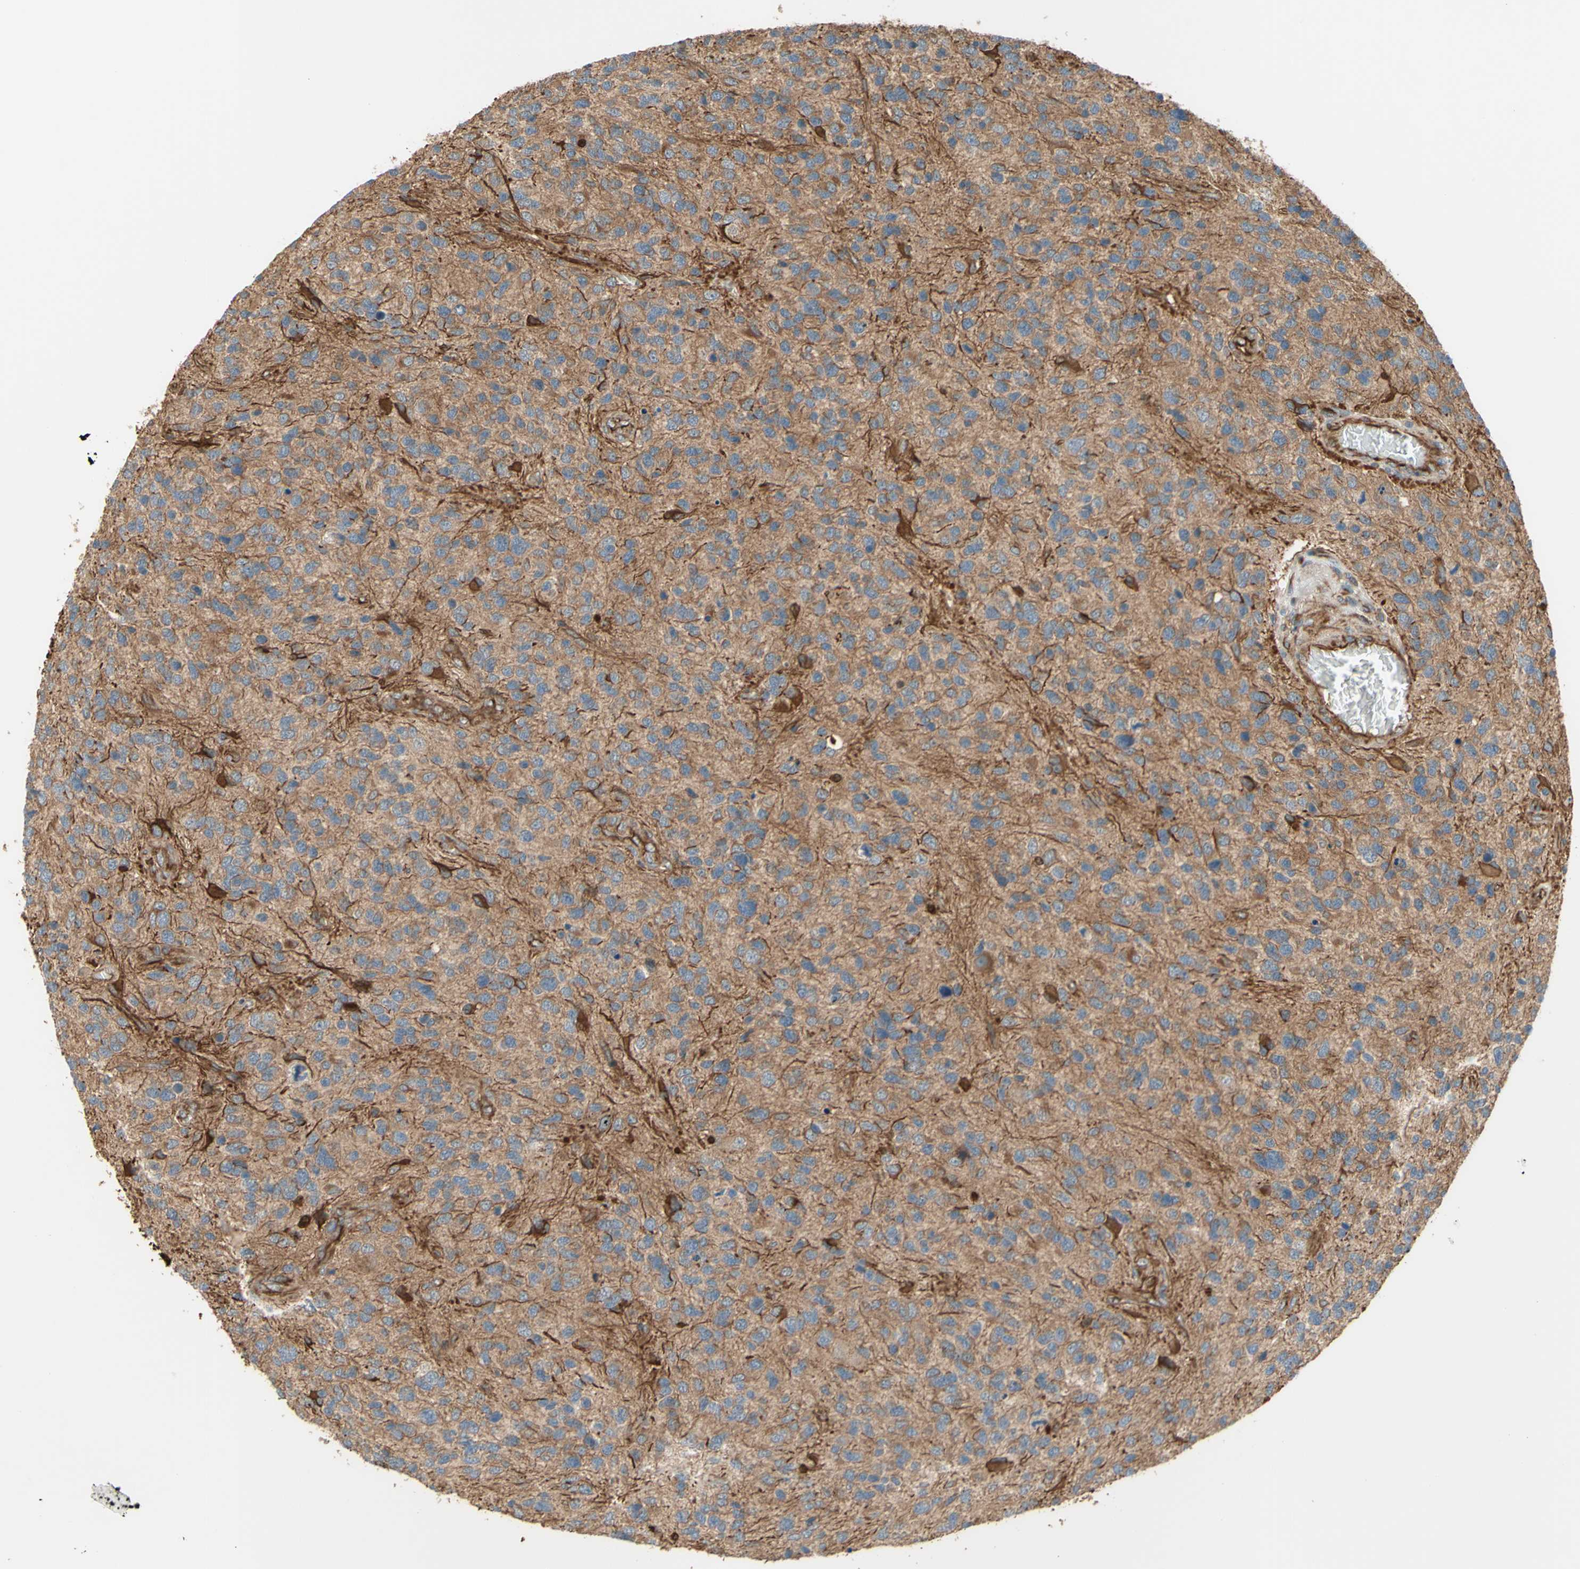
{"staining": {"intensity": "weak", "quantity": ">75%", "location": "cytoplasmic/membranous"}, "tissue": "glioma", "cell_type": "Tumor cells", "image_type": "cancer", "snomed": [{"axis": "morphology", "description": "Glioma, malignant, High grade"}, {"axis": "topography", "description": "Brain"}], "caption": "Tumor cells demonstrate low levels of weak cytoplasmic/membranous staining in approximately >75% of cells in glioma.", "gene": "TRAF2", "patient": {"sex": "female", "age": 58}}